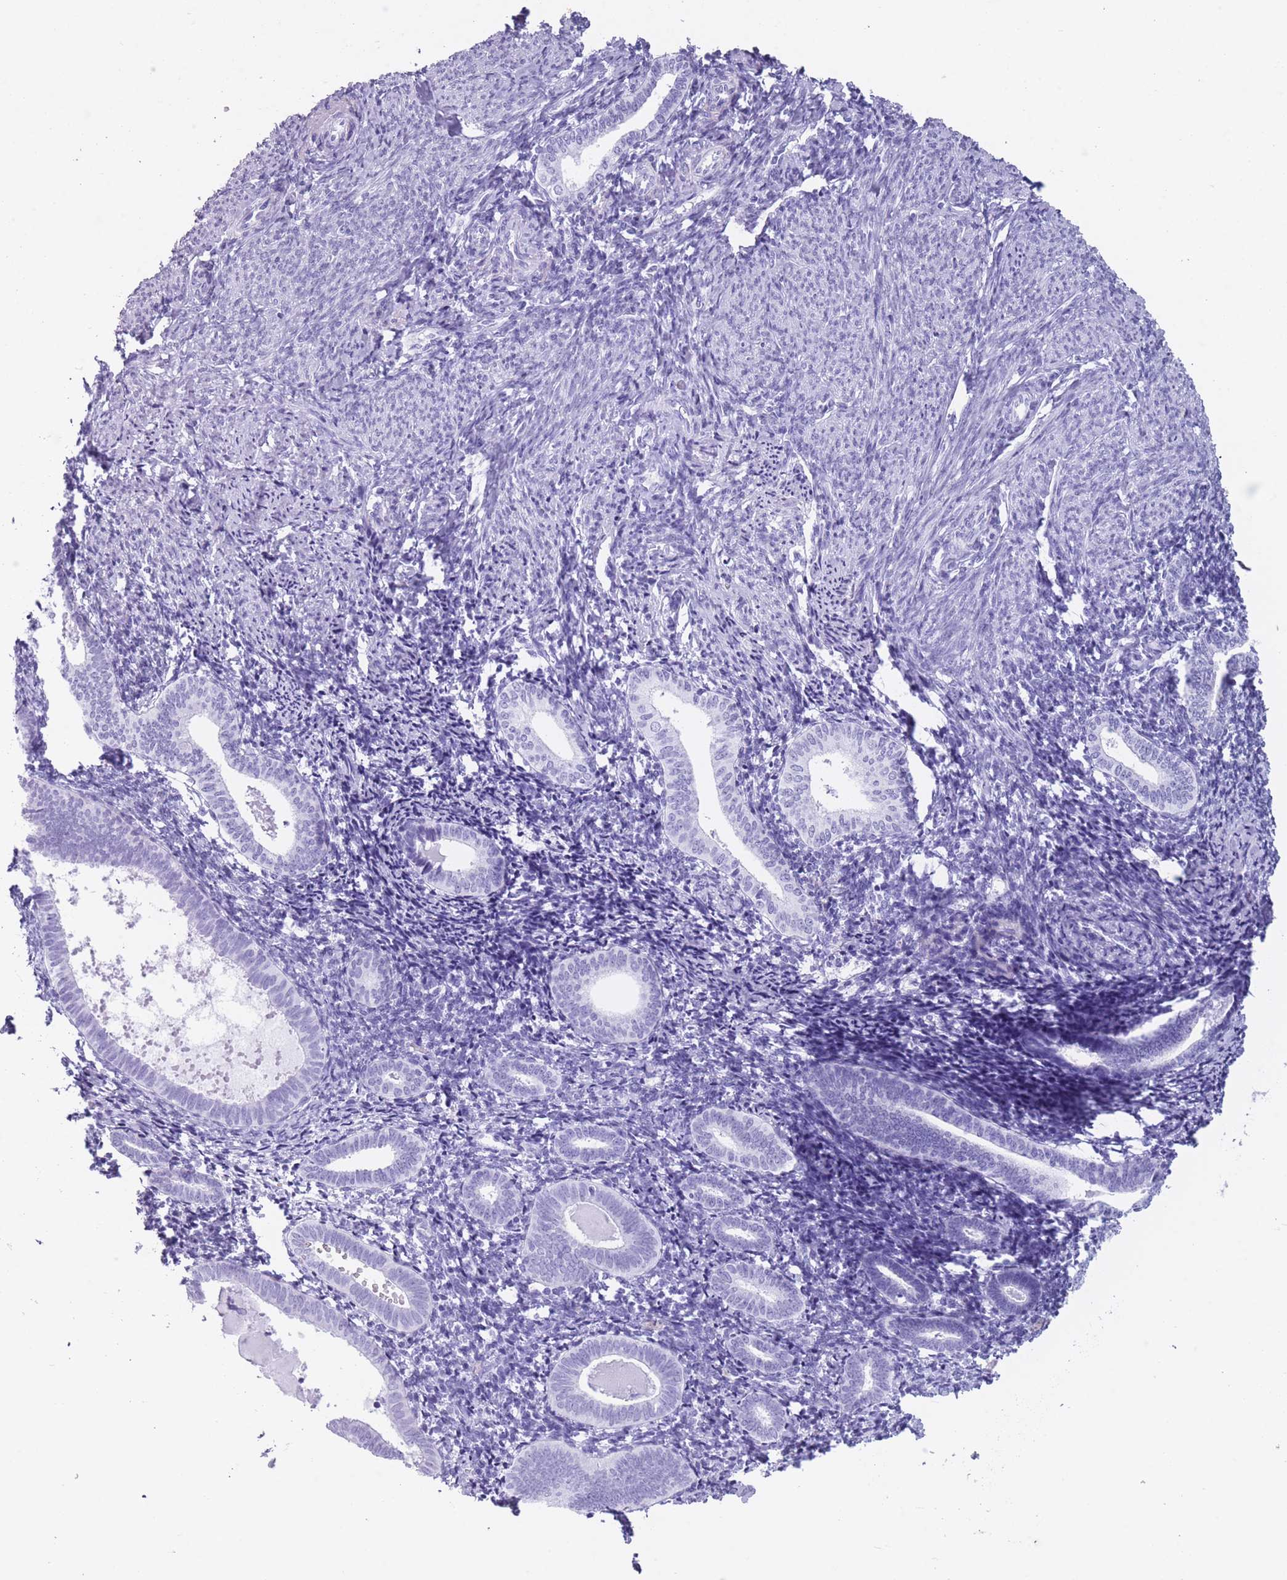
{"staining": {"intensity": "negative", "quantity": "none", "location": "none"}, "tissue": "endometrium", "cell_type": "Cells in endometrial stroma", "image_type": "normal", "snomed": [{"axis": "morphology", "description": "Normal tissue, NOS"}, {"axis": "topography", "description": "Endometrium"}], "caption": "This photomicrograph is of unremarkable endometrium stained with IHC to label a protein in brown with the nuclei are counter-stained blue. There is no expression in cells in endometrial stroma.", "gene": "OR4F16", "patient": {"sex": "female", "age": 54}}